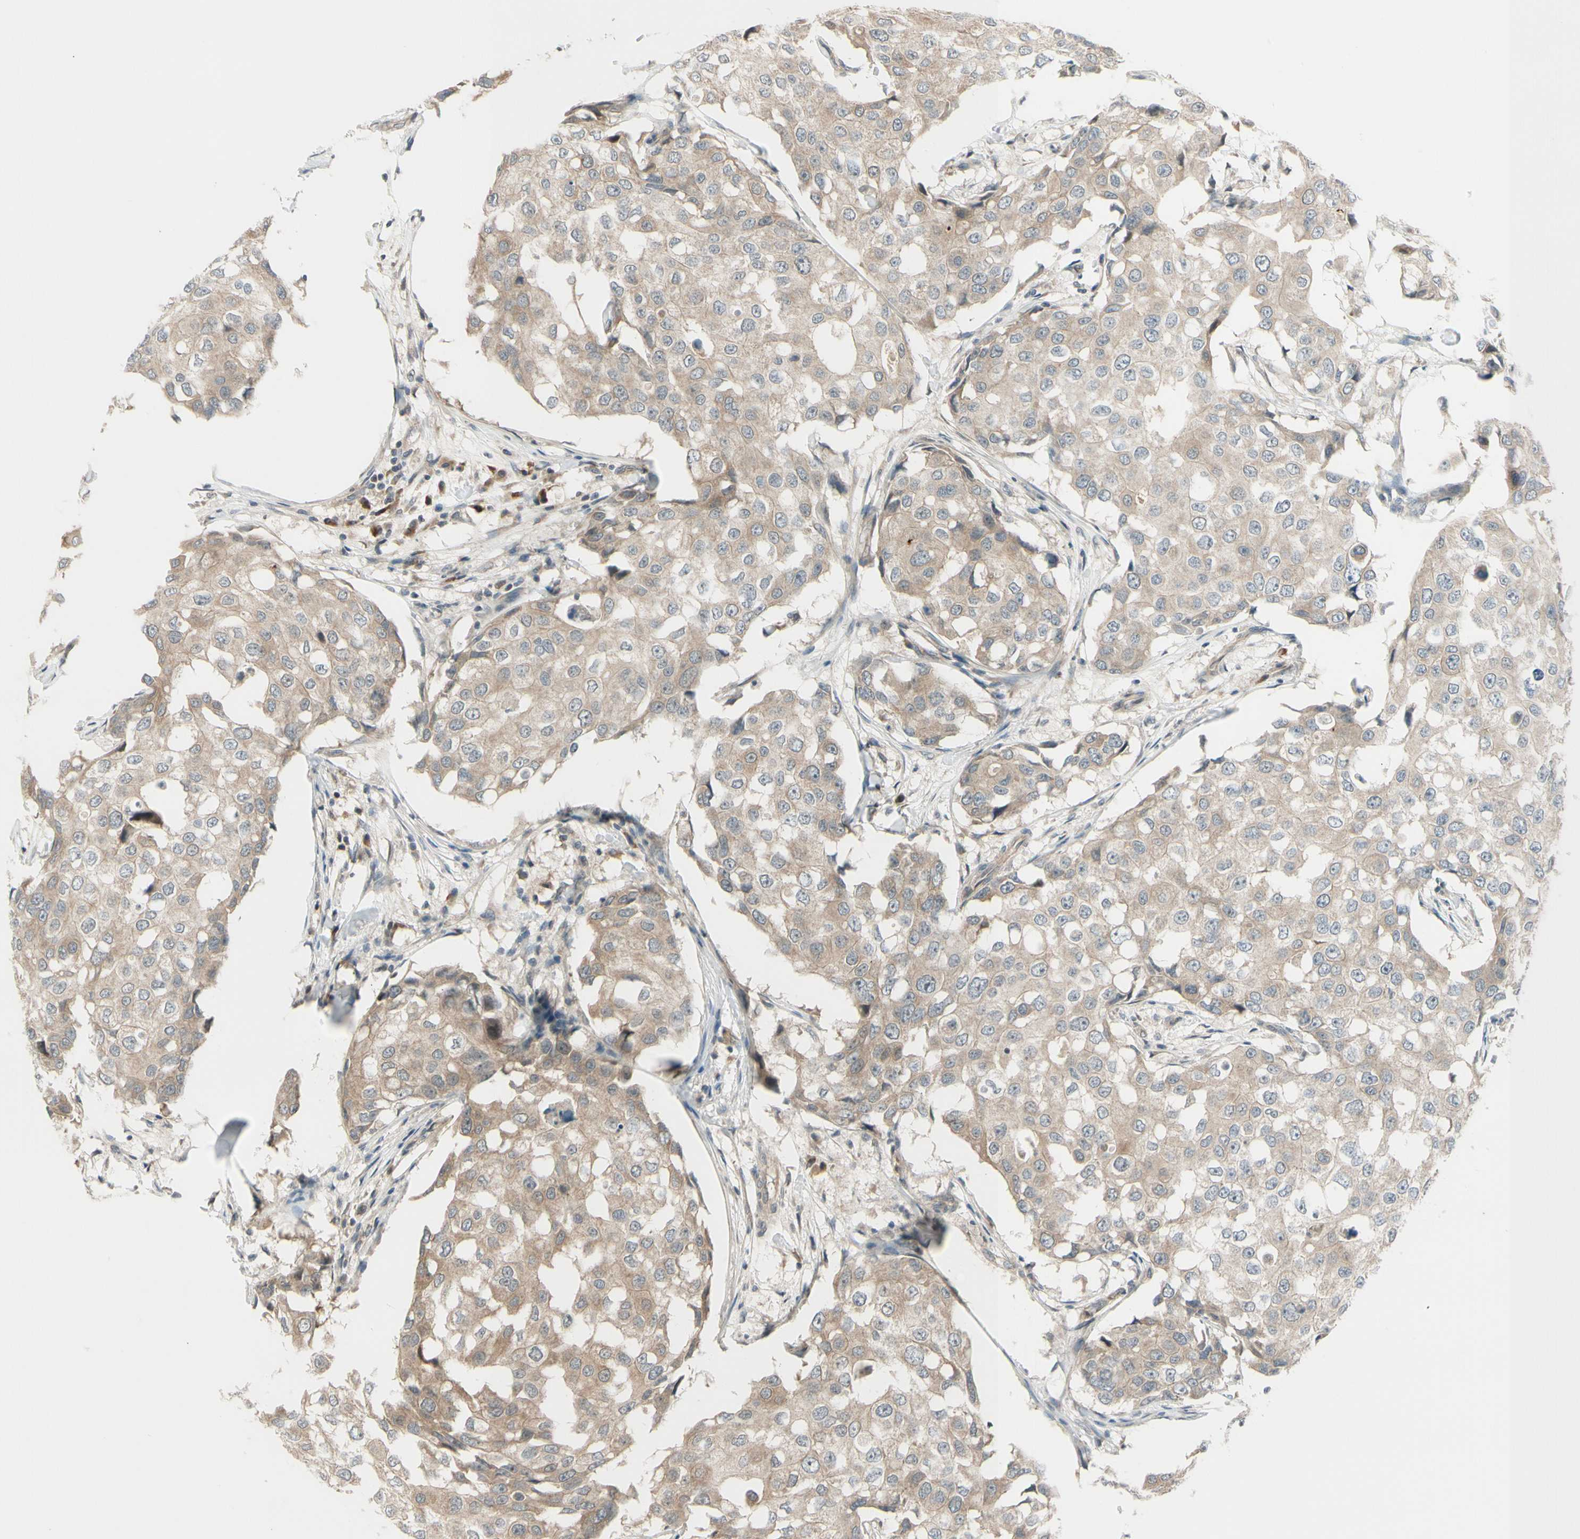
{"staining": {"intensity": "weak", "quantity": ">75%", "location": "cytoplasmic/membranous"}, "tissue": "breast cancer", "cell_type": "Tumor cells", "image_type": "cancer", "snomed": [{"axis": "morphology", "description": "Duct carcinoma"}, {"axis": "topography", "description": "Breast"}], "caption": "Breast cancer (intraductal carcinoma) was stained to show a protein in brown. There is low levels of weak cytoplasmic/membranous expression in about >75% of tumor cells. (DAB (3,3'-diaminobenzidine) IHC, brown staining for protein, blue staining for nuclei).", "gene": "FGF10", "patient": {"sex": "female", "age": 27}}